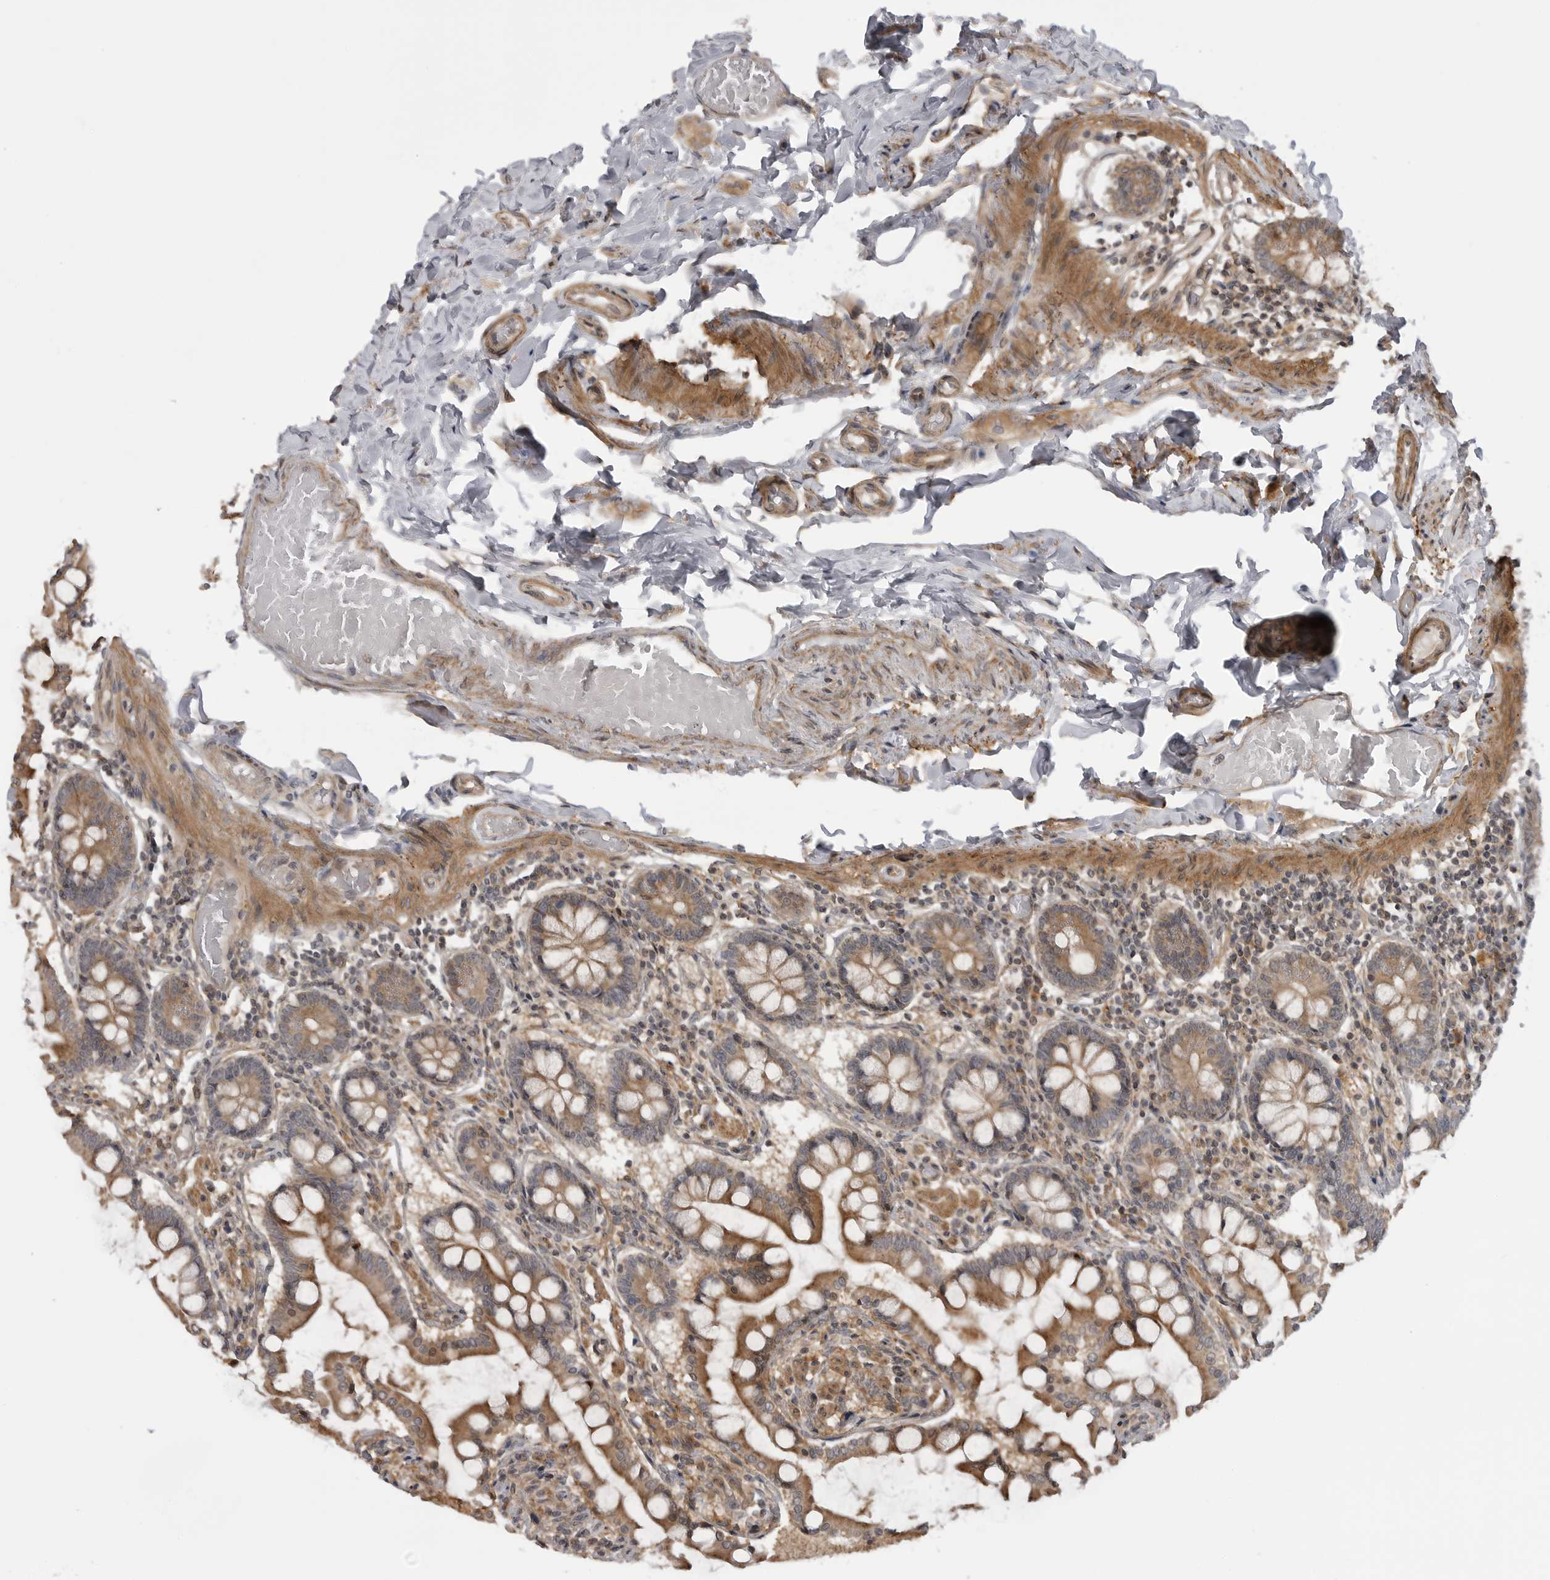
{"staining": {"intensity": "strong", "quantity": "25%-75%", "location": "cytoplasmic/membranous"}, "tissue": "small intestine", "cell_type": "Glandular cells", "image_type": "normal", "snomed": [{"axis": "morphology", "description": "Normal tissue, NOS"}, {"axis": "topography", "description": "Small intestine"}], "caption": "Protein positivity by immunohistochemistry reveals strong cytoplasmic/membranous staining in approximately 25%-75% of glandular cells in benign small intestine. (IHC, brightfield microscopy, high magnification).", "gene": "LRRC45", "patient": {"sex": "male", "age": 41}}